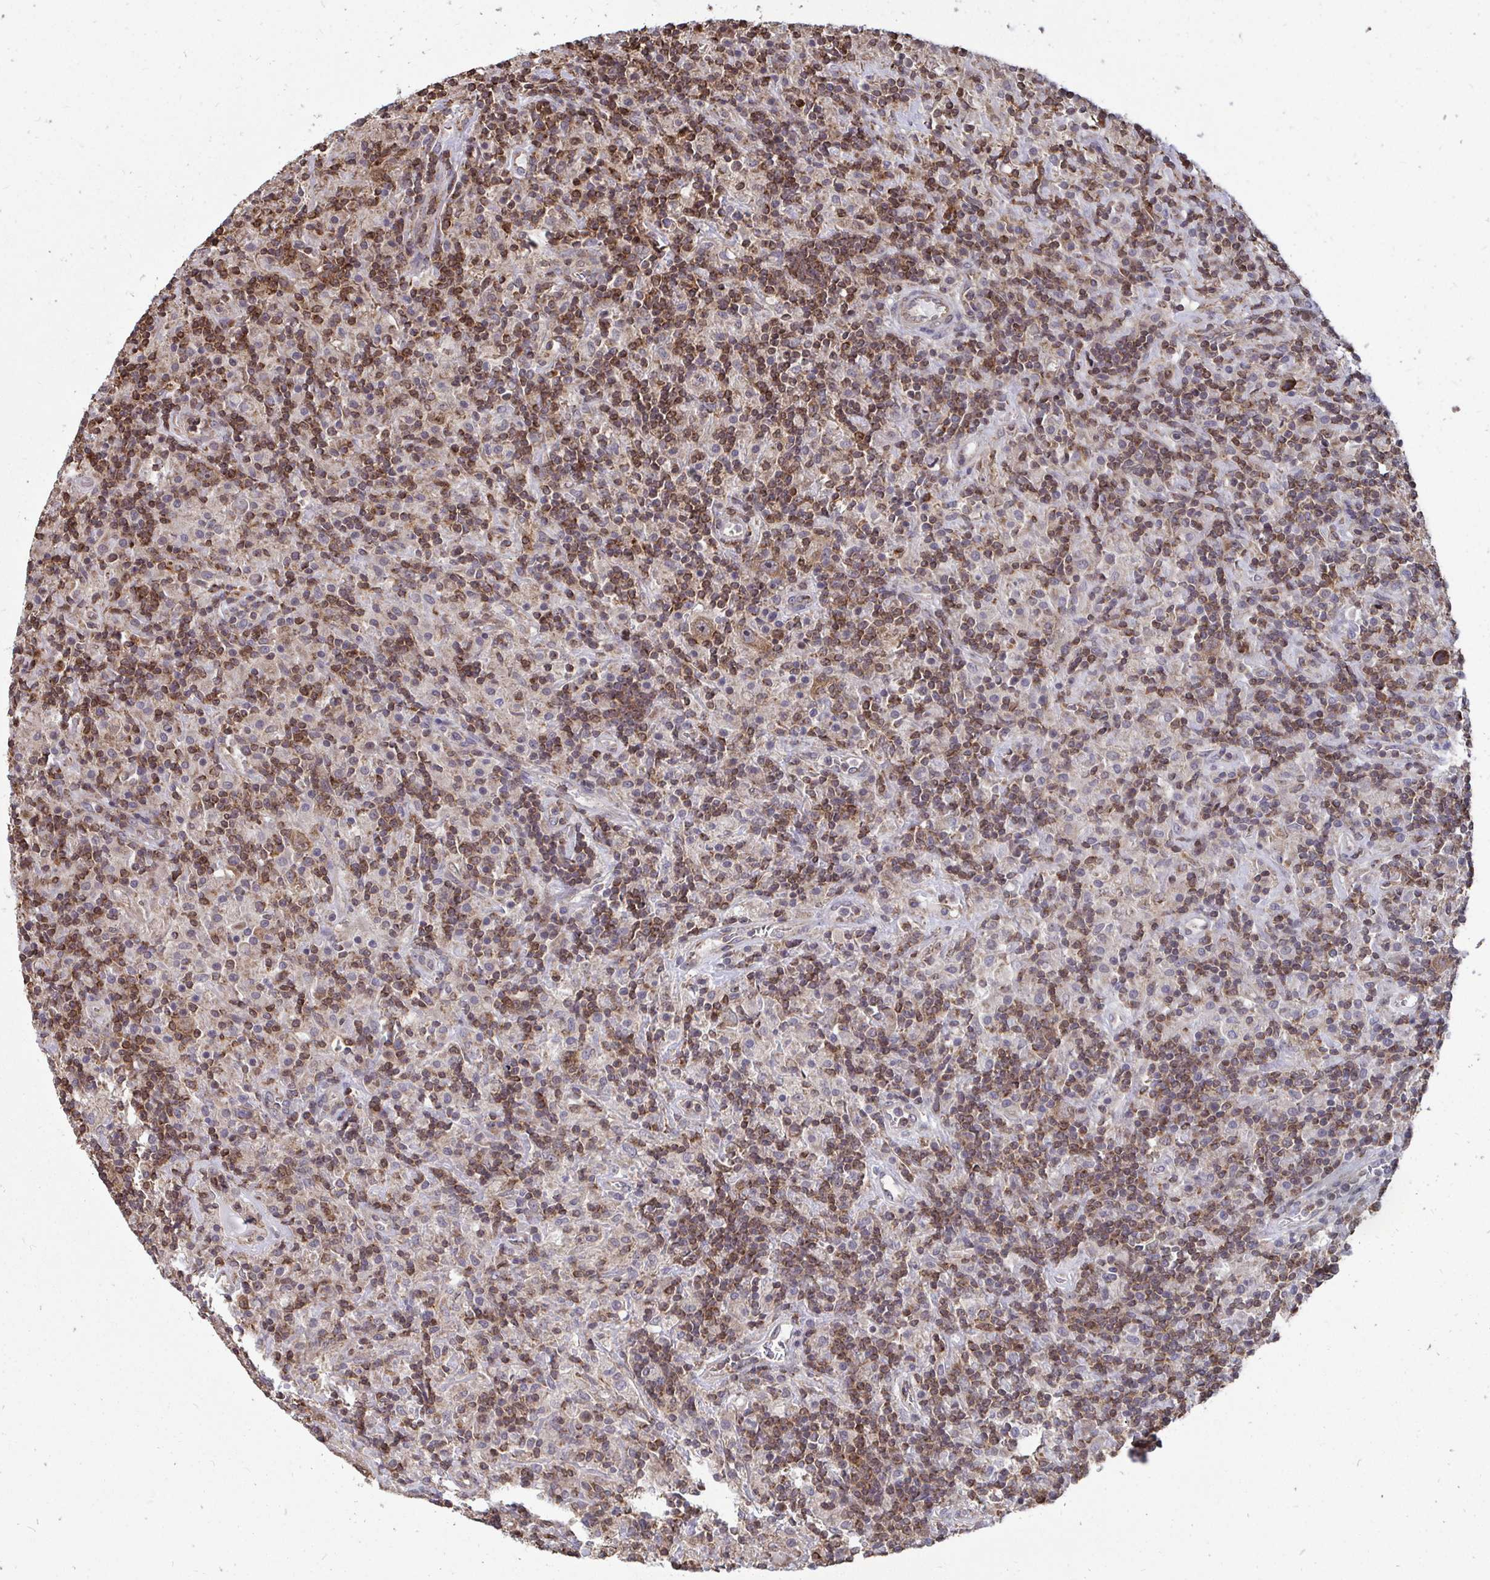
{"staining": {"intensity": "weak", "quantity": ">75%", "location": "cytoplasmic/membranous"}, "tissue": "lymphoma", "cell_type": "Tumor cells", "image_type": "cancer", "snomed": [{"axis": "morphology", "description": "Hodgkin's disease, NOS"}, {"axis": "topography", "description": "Lymph node"}], "caption": "High-magnification brightfield microscopy of Hodgkin's disease stained with DAB (3,3'-diaminobenzidine) (brown) and counterstained with hematoxylin (blue). tumor cells exhibit weak cytoplasmic/membranous expression is seen in approximately>75% of cells.", "gene": "DNAJA2", "patient": {"sex": "male", "age": 70}}